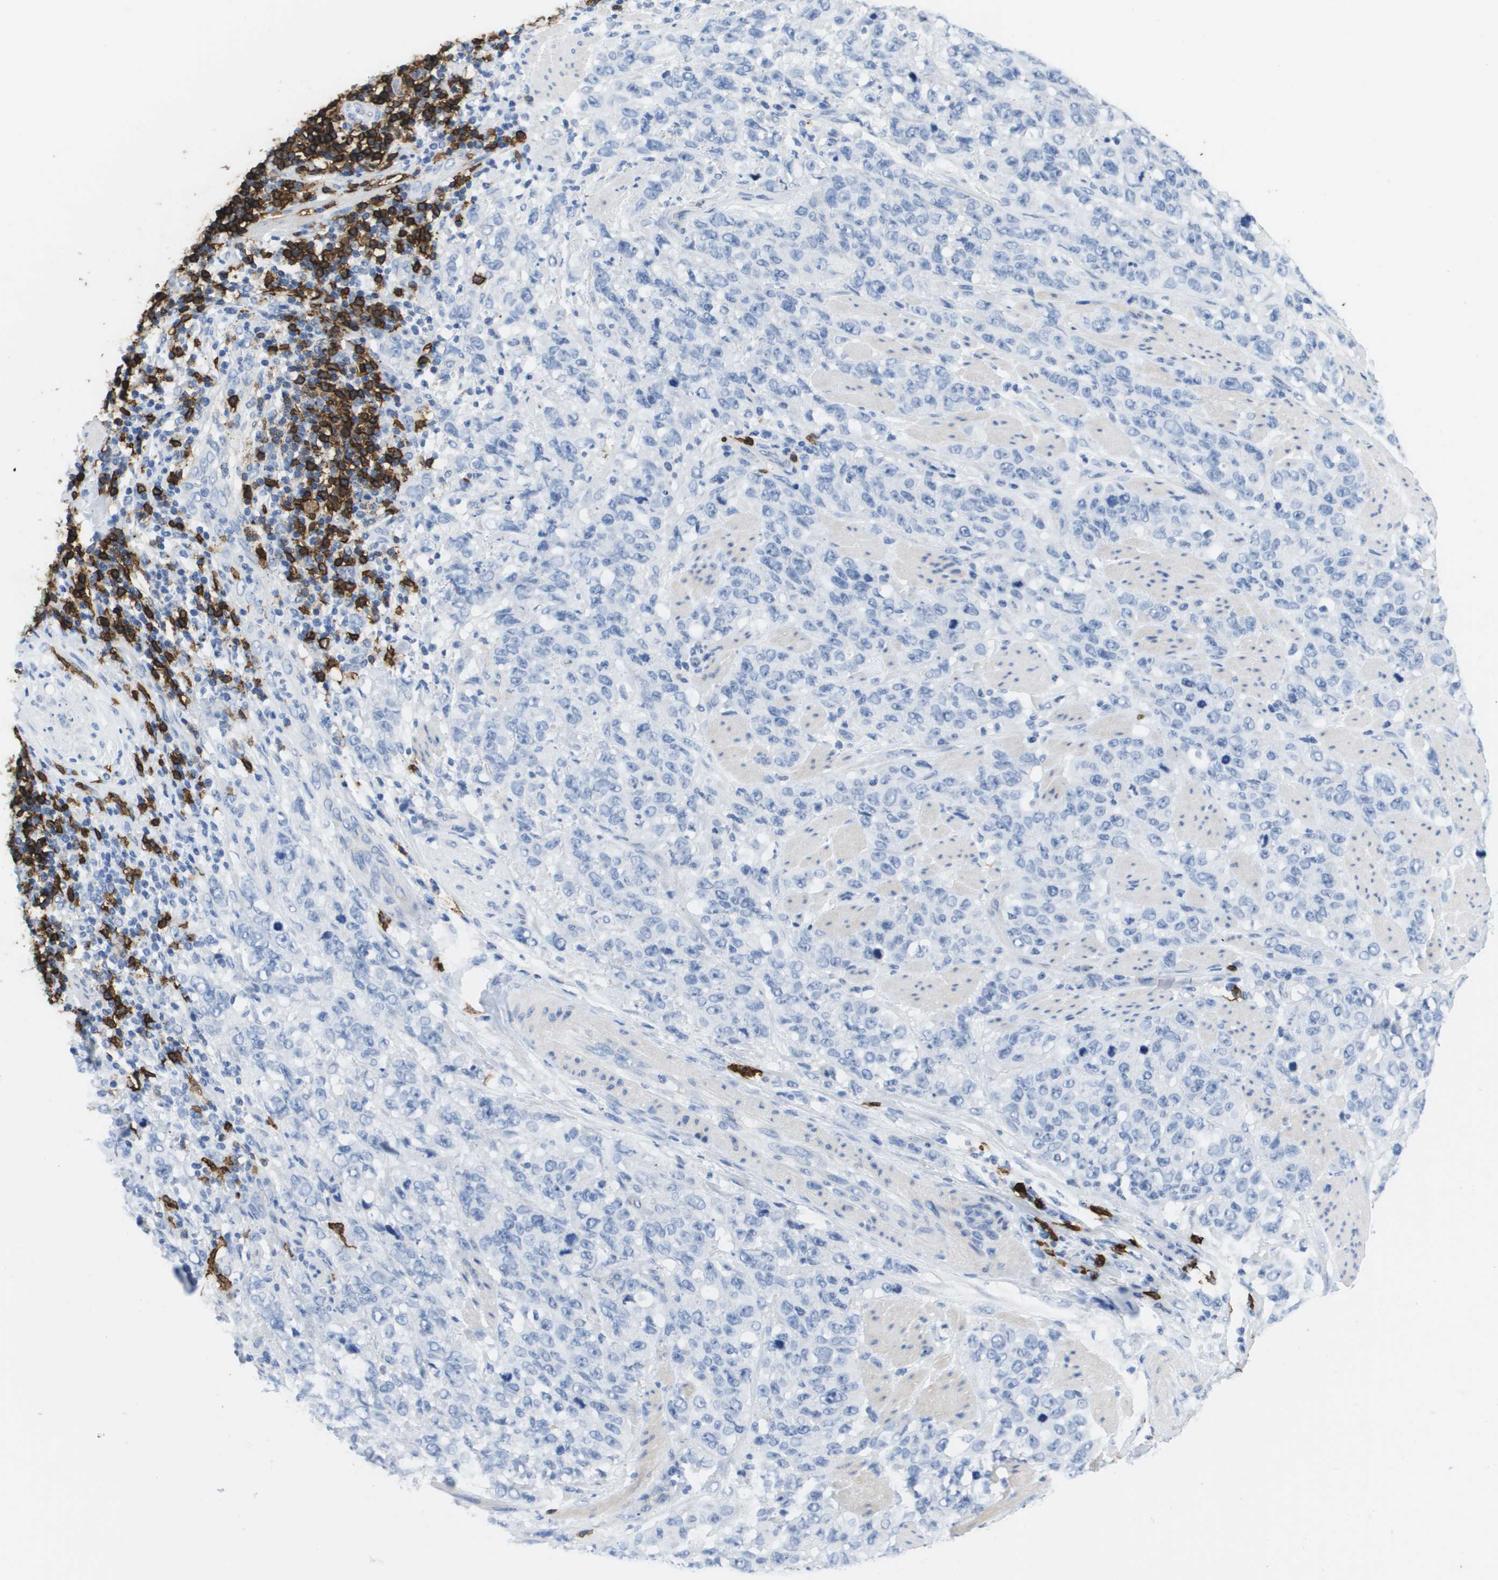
{"staining": {"intensity": "negative", "quantity": "none", "location": "none"}, "tissue": "stomach cancer", "cell_type": "Tumor cells", "image_type": "cancer", "snomed": [{"axis": "morphology", "description": "Adenocarcinoma, NOS"}, {"axis": "topography", "description": "Stomach"}], "caption": "The immunohistochemistry micrograph has no significant staining in tumor cells of stomach cancer (adenocarcinoma) tissue. (DAB (3,3'-diaminobenzidine) IHC, high magnification).", "gene": "MS4A1", "patient": {"sex": "male", "age": 48}}